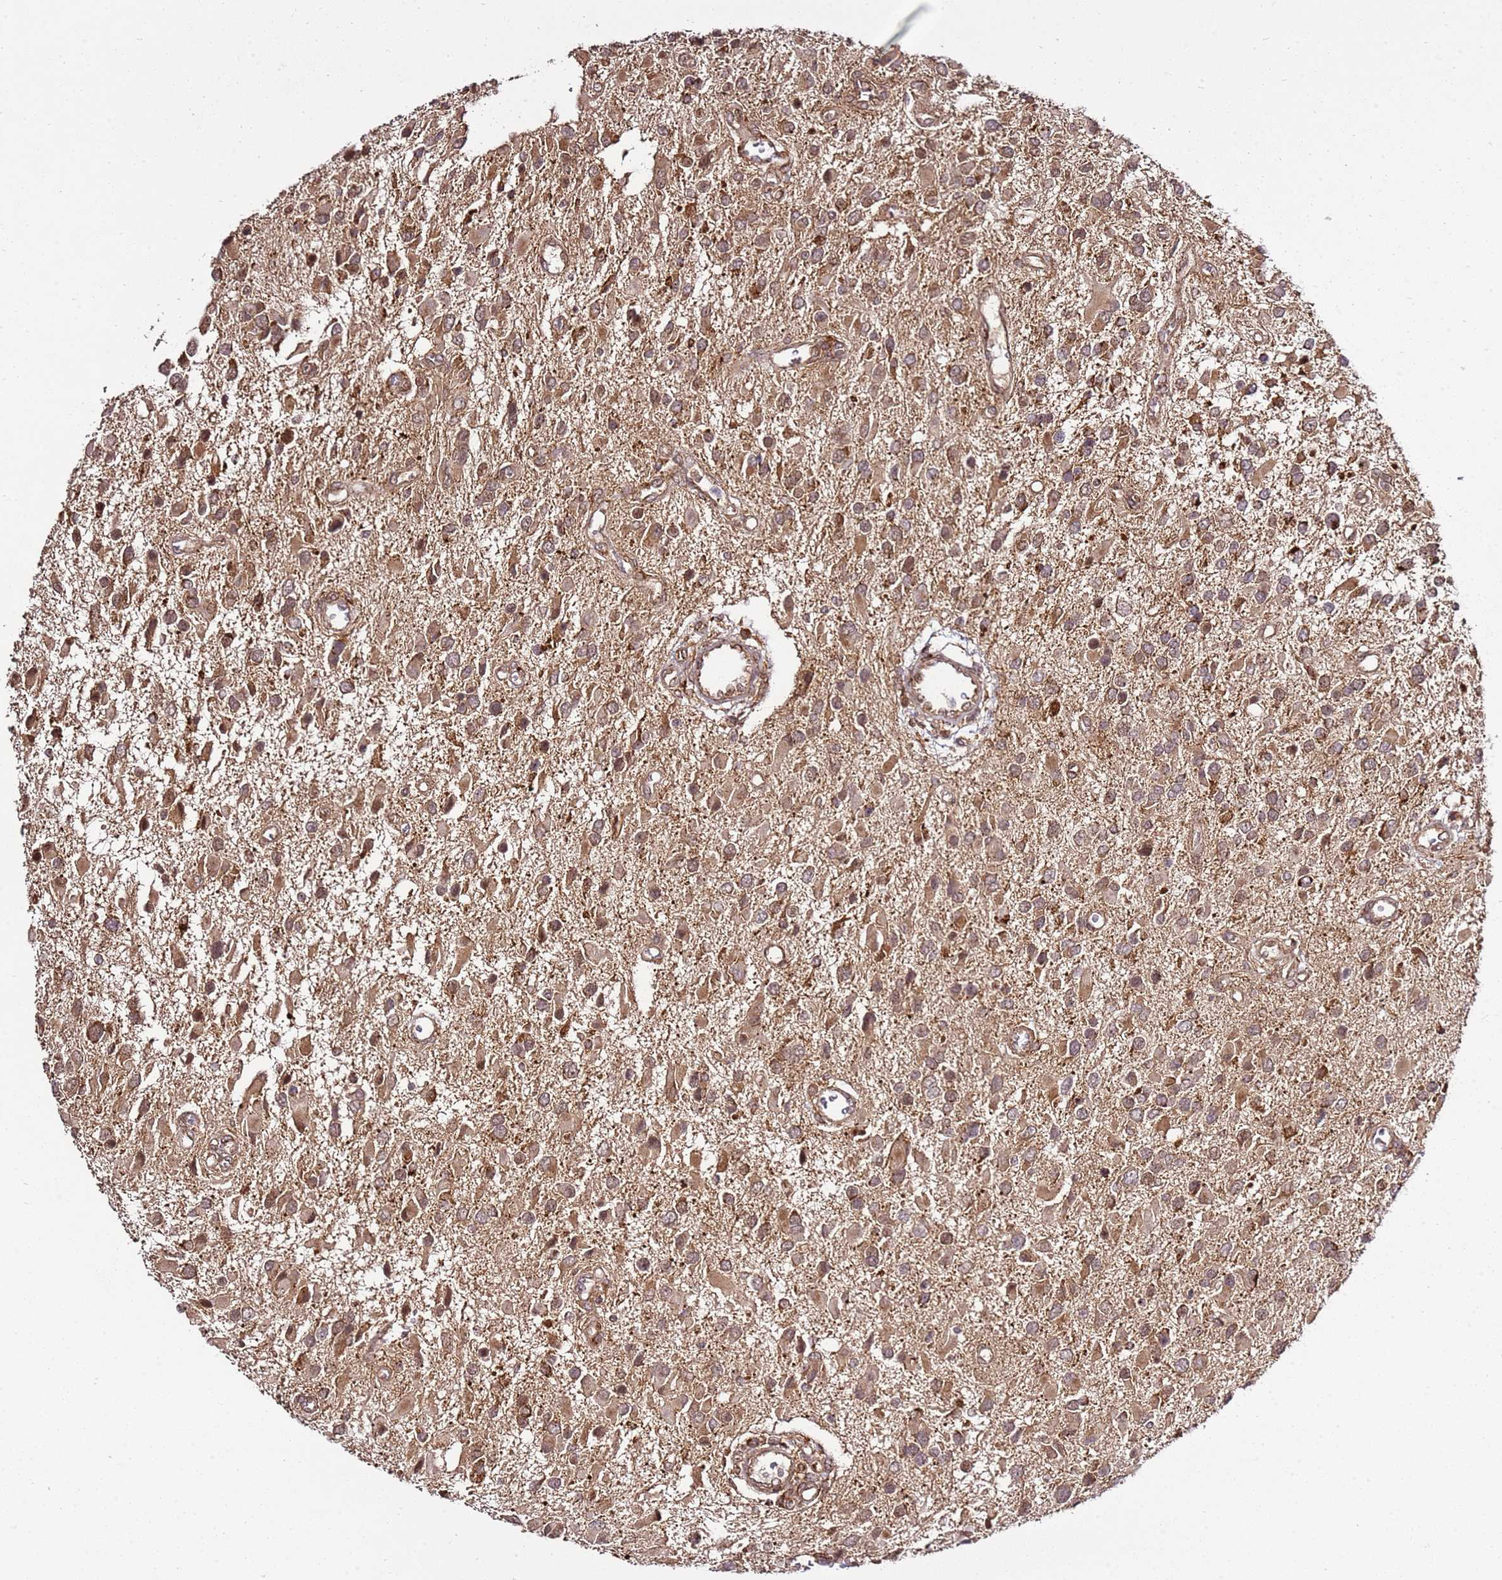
{"staining": {"intensity": "moderate", "quantity": ">75%", "location": "cytoplasmic/membranous"}, "tissue": "glioma", "cell_type": "Tumor cells", "image_type": "cancer", "snomed": [{"axis": "morphology", "description": "Glioma, malignant, High grade"}, {"axis": "topography", "description": "Brain"}], "caption": "Protein expression analysis of glioma demonstrates moderate cytoplasmic/membranous expression in approximately >75% of tumor cells.", "gene": "RASA3", "patient": {"sex": "male", "age": 53}}